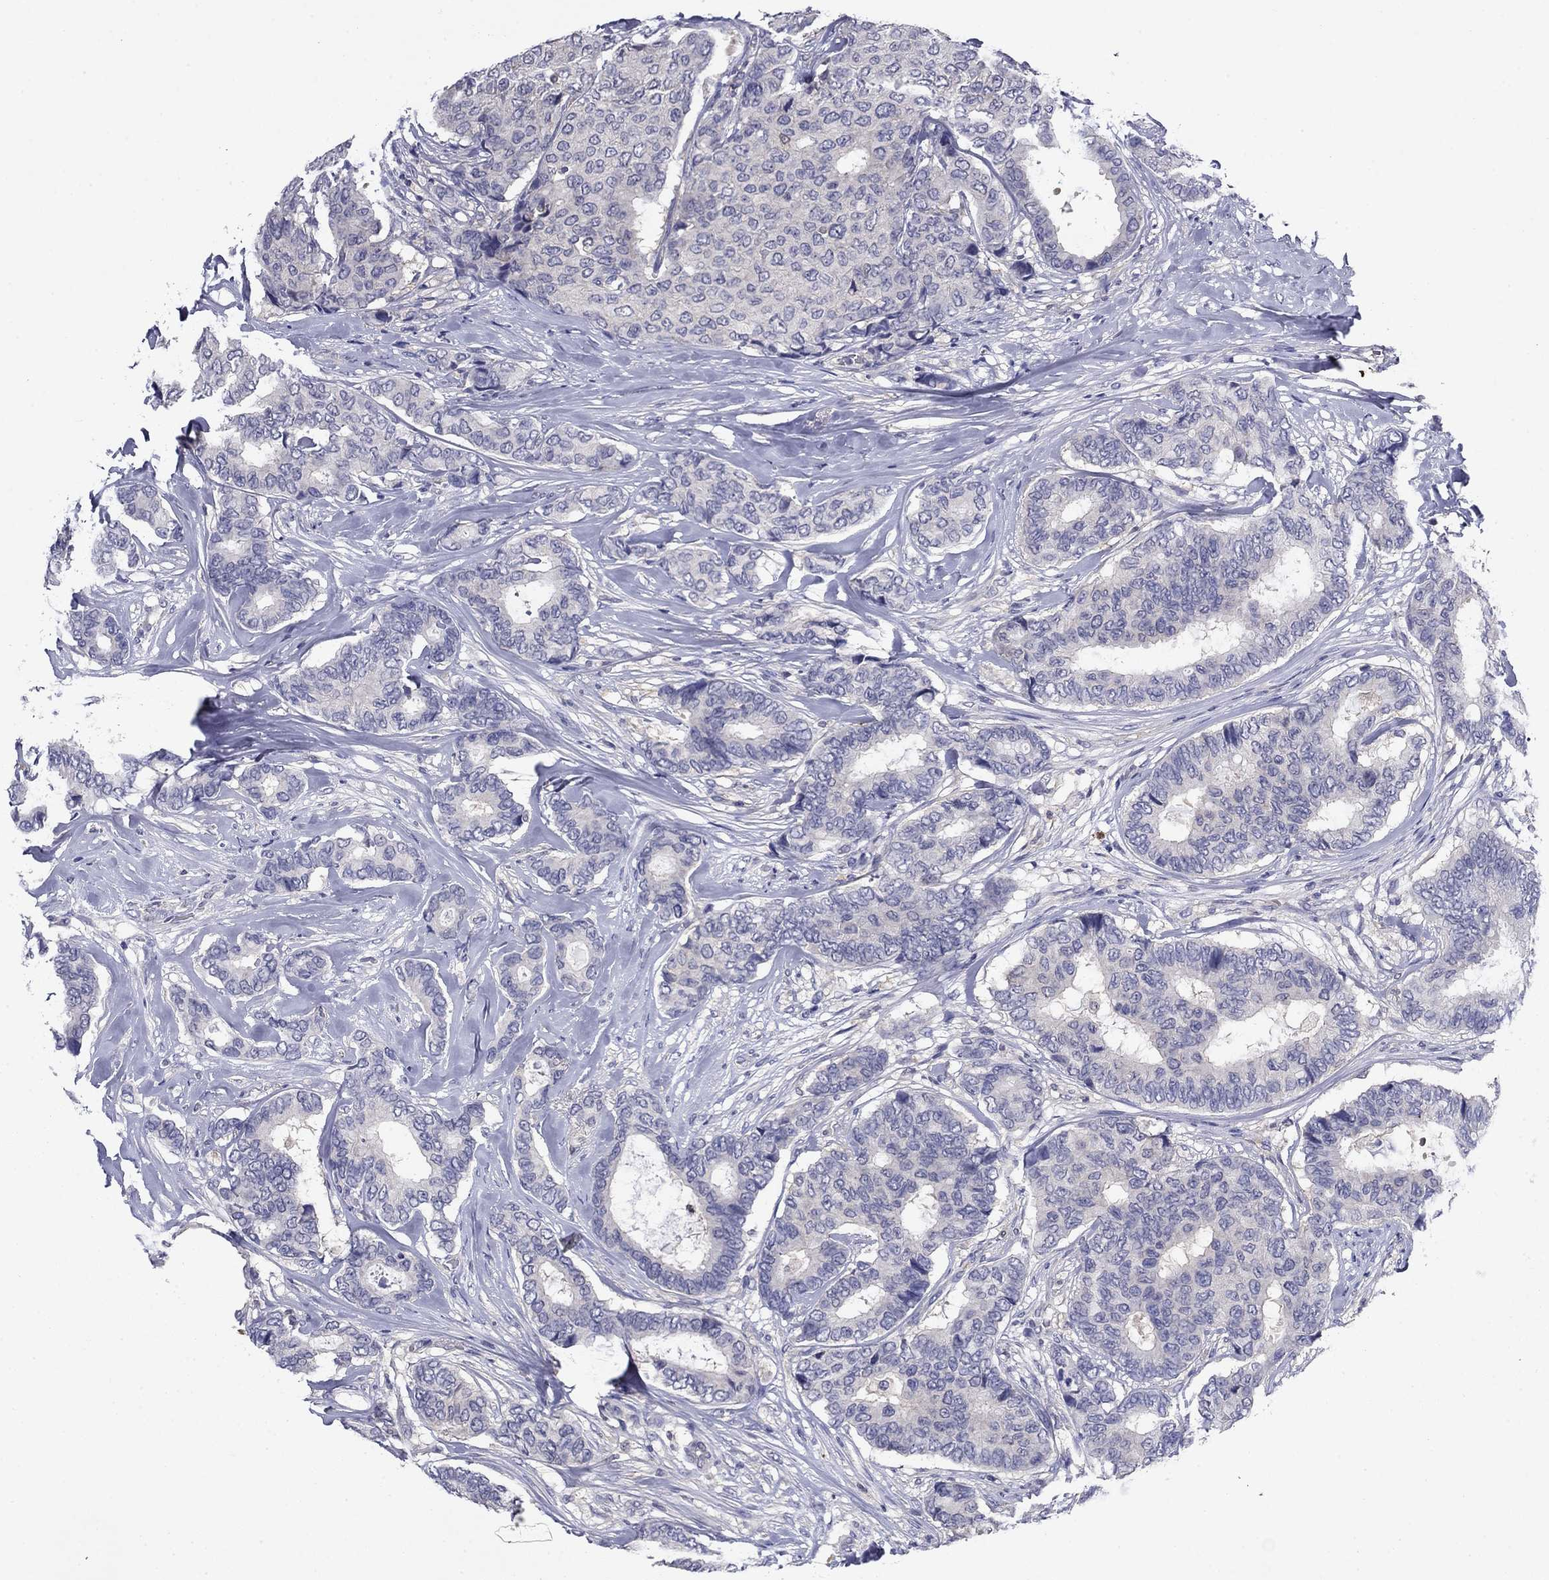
{"staining": {"intensity": "negative", "quantity": "none", "location": "none"}, "tissue": "breast cancer", "cell_type": "Tumor cells", "image_type": "cancer", "snomed": [{"axis": "morphology", "description": "Duct carcinoma"}, {"axis": "topography", "description": "Breast"}], "caption": "The IHC image has no significant staining in tumor cells of breast cancer (invasive ductal carcinoma) tissue.", "gene": "POU2F2", "patient": {"sex": "female", "age": 75}}